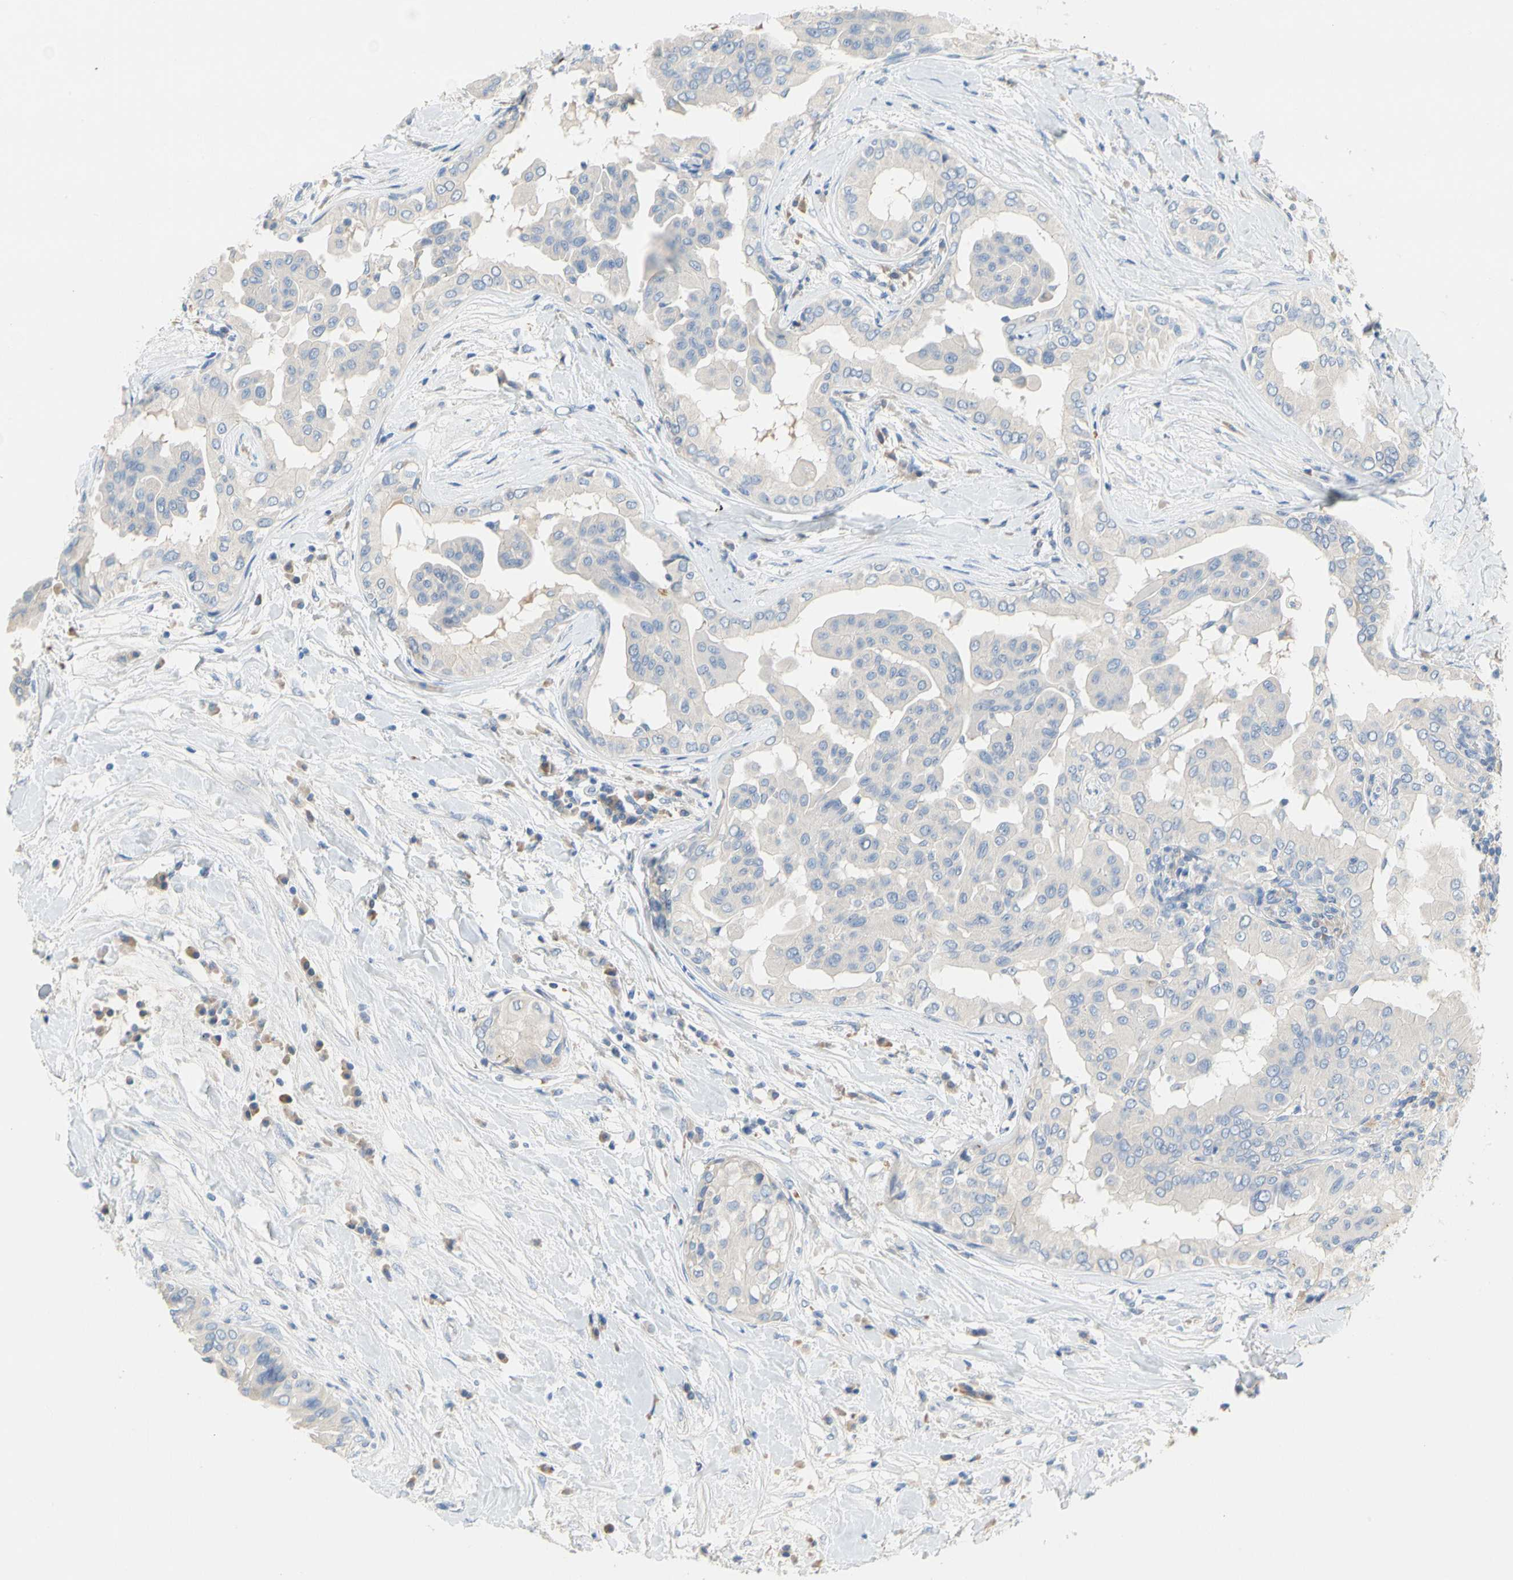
{"staining": {"intensity": "negative", "quantity": "none", "location": "none"}, "tissue": "thyroid cancer", "cell_type": "Tumor cells", "image_type": "cancer", "snomed": [{"axis": "morphology", "description": "Papillary adenocarcinoma, NOS"}, {"axis": "topography", "description": "Thyroid gland"}], "caption": "High power microscopy histopathology image of an immunohistochemistry photomicrograph of thyroid cancer, revealing no significant staining in tumor cells. The staining is performed using DAB (3,3'-diaminobenzidine) brown chromogen with nuclei counter-stained in using hematoxylin.", "gene": "CCM2L", "patient": {"sex": "male", "age": 33}}